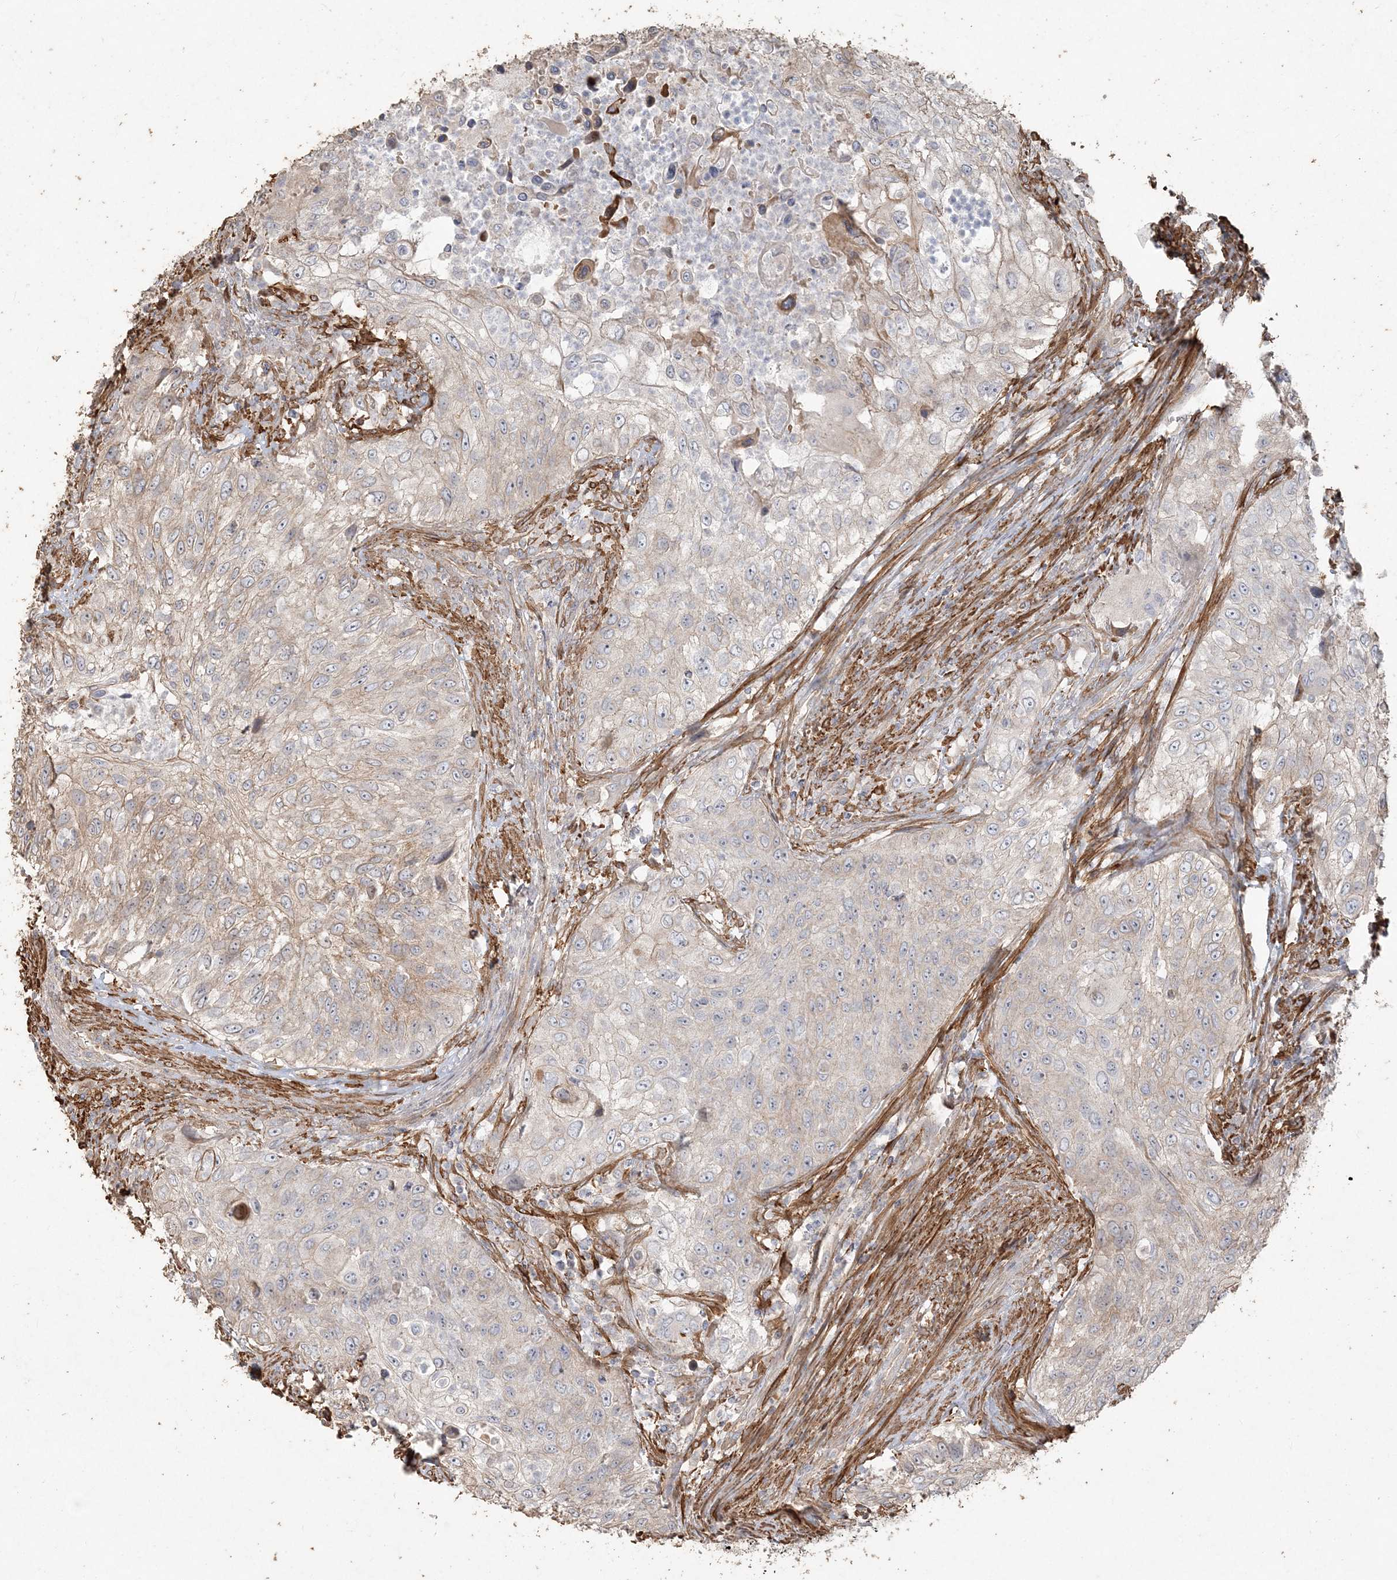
{"staining": {"intensity": "weak", "quantity": "25%-75%", "location": "cytoplasmic/membranous"}, "tissue": "urothelial cancer", "cell_type": "Tumor cells", "image_type": "cancer", "snomed": [{"axis": "morphology", "description": "Urothelial carcinoma, High grade"}, {"axis": "topography", "description": "Urinary bladder"}], "caption": "Urothelial cancer stained with DAB (3,3'-diaminobenzidine) immunohistochemistry displays low levels of weak cytoplasmic/membranous staining in about 25%-75% of tumor cells.", "gene": "RNF145", "patient": {"sex": "female", "age": 60}}